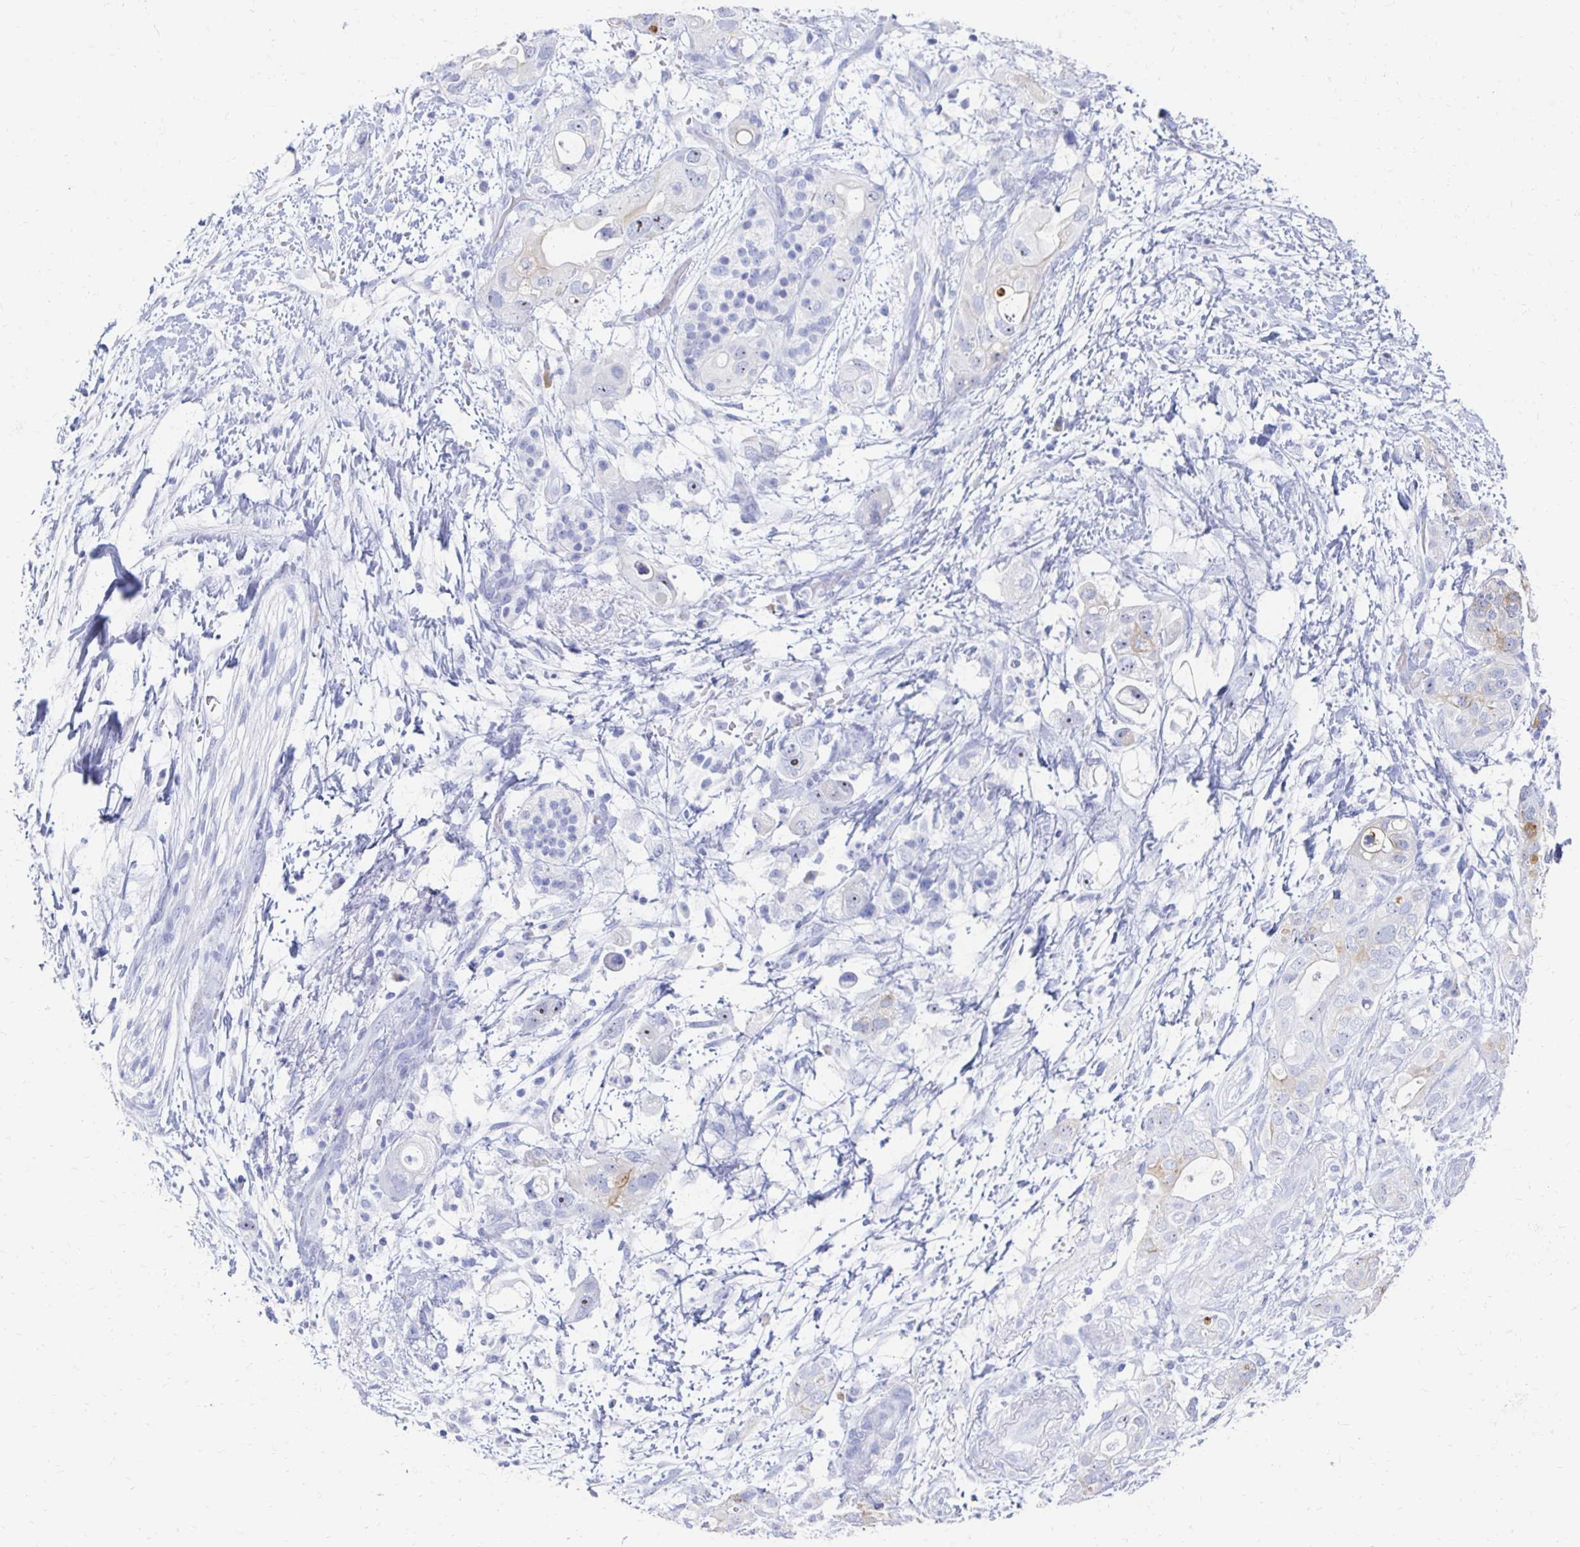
{"staining": {"intensity": "negative", "quantity": "none", "location": "none"}, "tissue": "pancreatic cancer", "cell_type": "Tumor cells", "image_type": "cancer", "snomed": [{"axis": "morphology", "description": "Adenocarcinoma, NOS"}, {"axis": "topography", "description": "Pancreas"}], "caption": "Immunohistochemistry image of human pancreatic cancer (adenocarcinoma) stained for a protein (brown), which reveals no staining in tumor cells.", "gene": "CST6", "patient": {"sex": "female", "age": 72}}